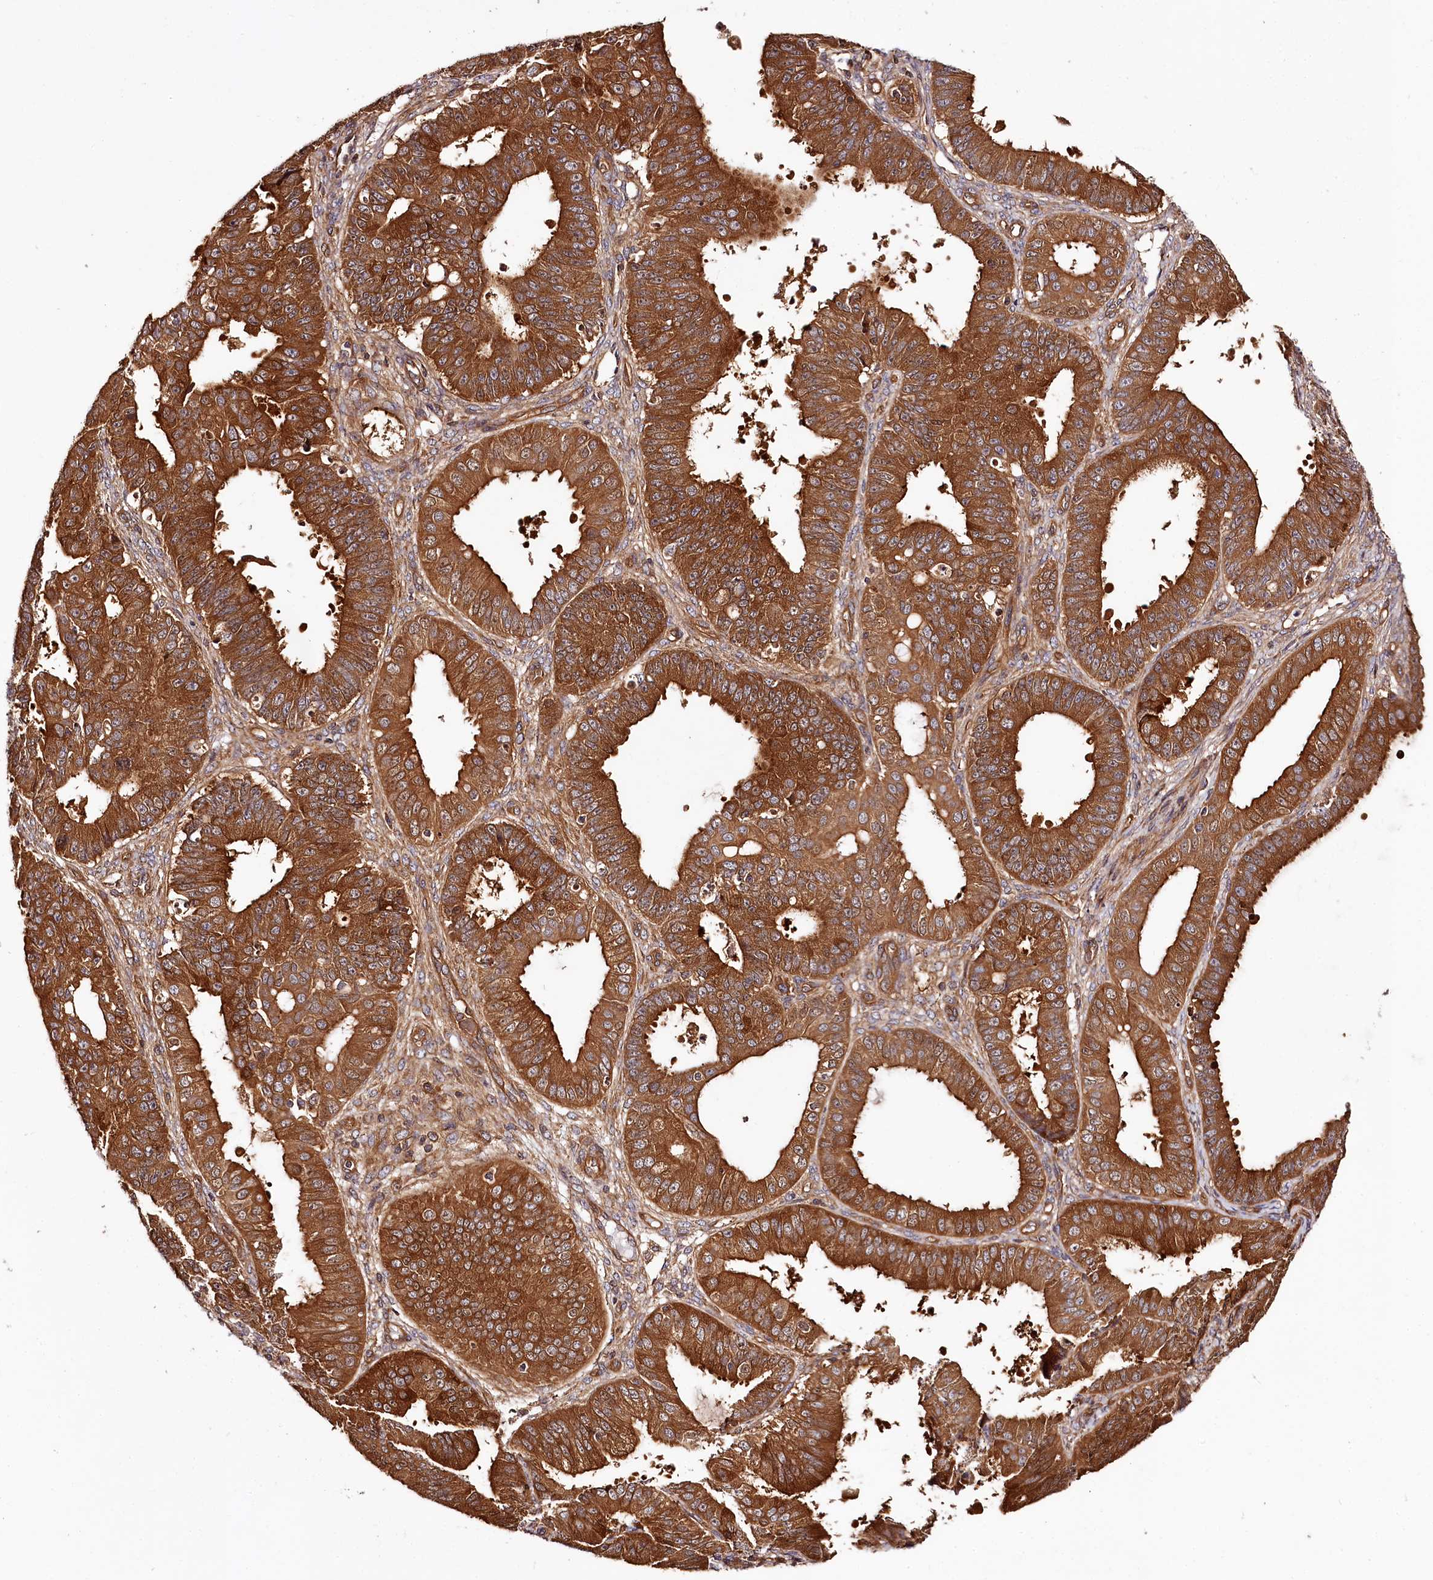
{"staining": {"intensity": "strong", "quantity": ">75%", "location": "cytoplasmic/membranous"}, "tissue": "ovarian cancer", "cell_type": "Tumor cells", "image_type": "cancer", "snomed": [{"axis": "morphology", "description": "Carcinoma, endometroid"}, {"axis": "topography", "description": "Appendix"}, {"axis": "topography", "description": "Ovary"}], "caption": "Immunohistochemical staining of endometroid carcinoma (ovarian) demonstrates high levels of strong cytoplasmic/membranous expression in approximately >75% of tumor cells. The staining is performed using DAB brown chromogen to label protein expression. The nuclei are counter-stained blue using hematoxylin.", "gene": "TARS1", "patient": {"sex": "female", "age": 42}}